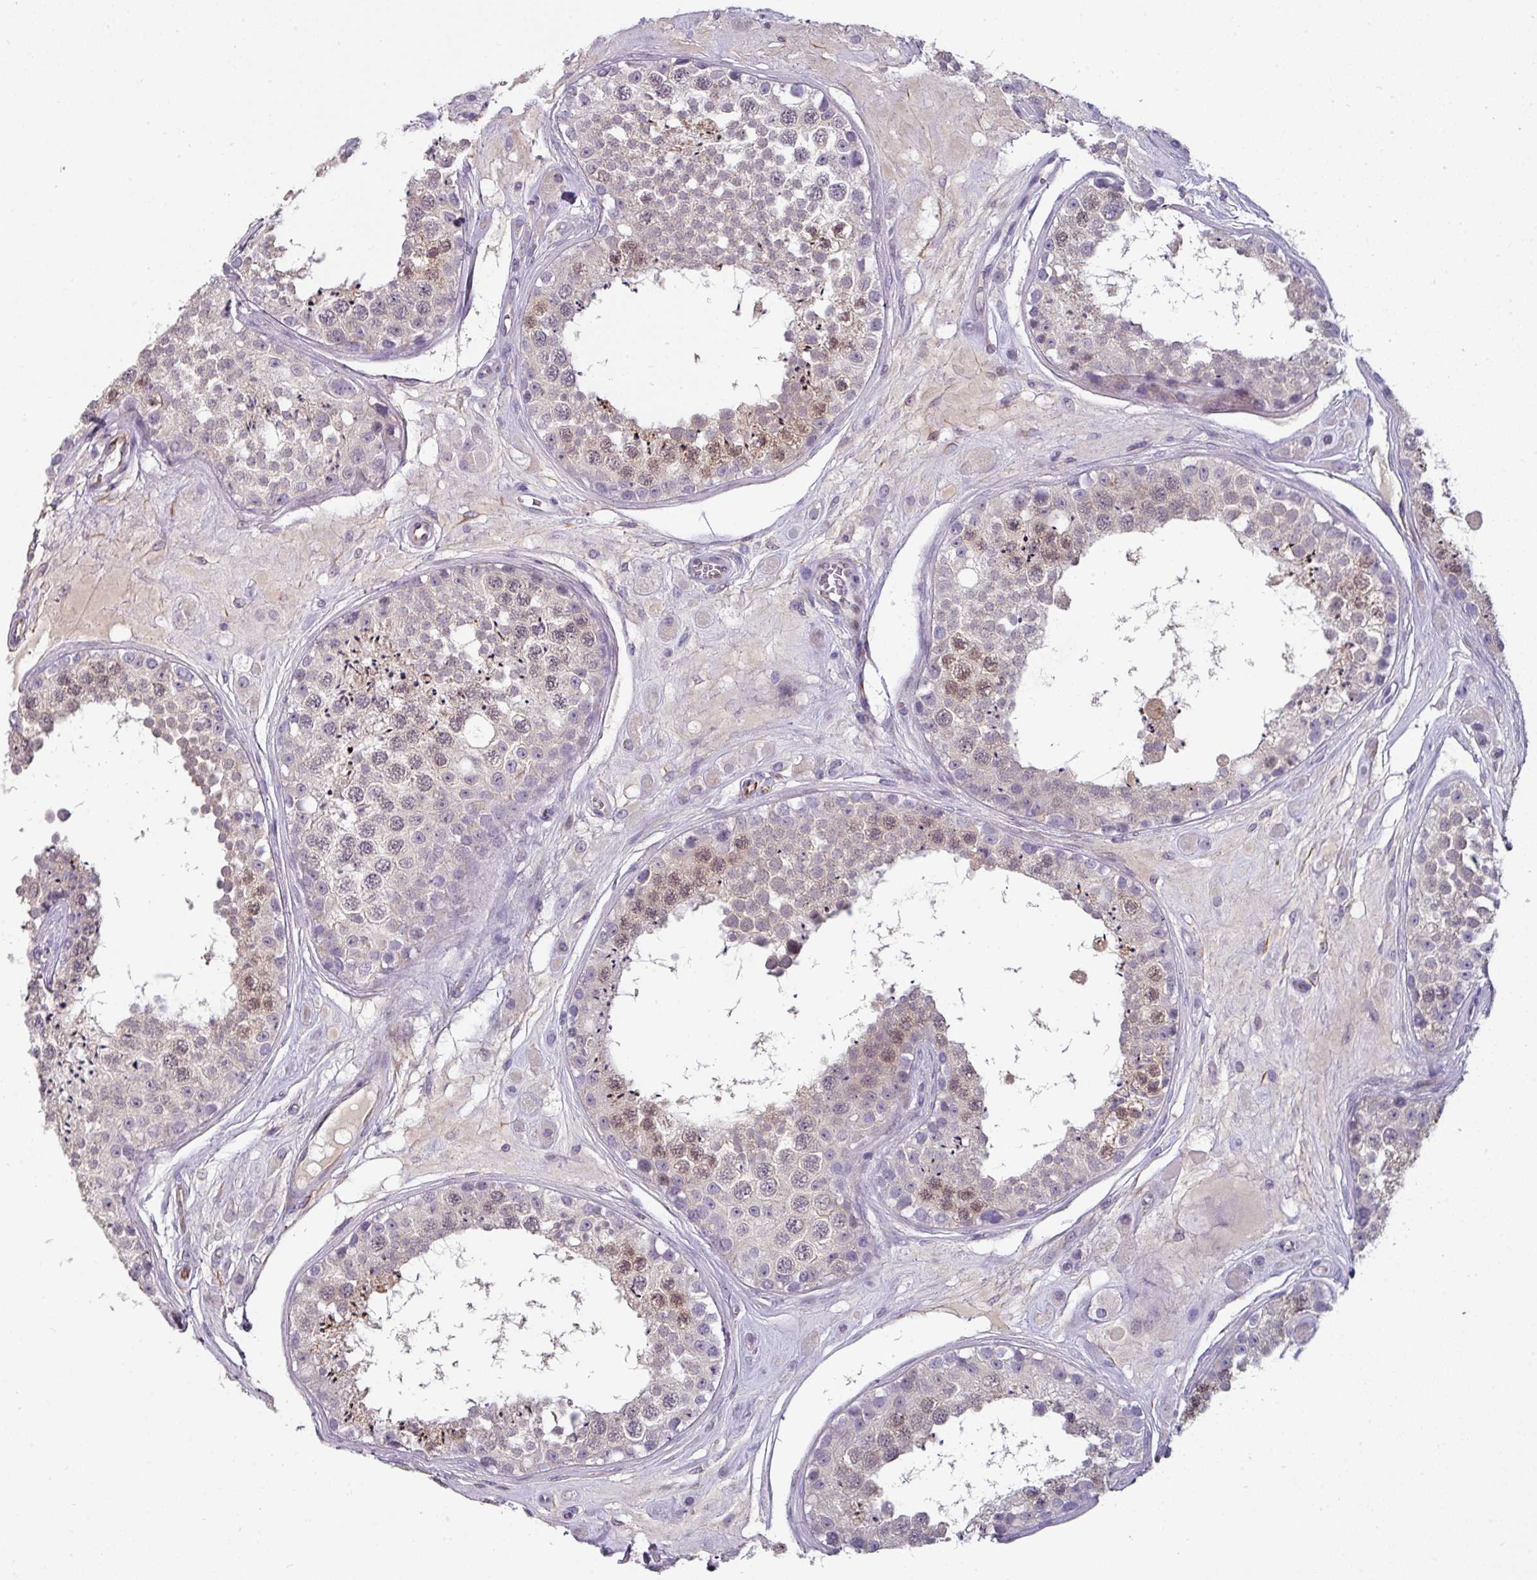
{"staining": {"intensity": "moderate", "quantity": "<25%", "location": "nuclear"}, "tissue": "testis", "cell_type": "Cells in seminiferous ducts", "image_type": "normal", "snomed": [{"axis": "morphology", "description": "Normal tissue, NOS"}, {"axis": "topography", "description": "Testis"}], "caption": "Immunohistochemistry photomicrograph of benign testis: human testis stained using IHC shows low levels of moderate protein expression localized specifically in the nuclear of cells in seminiferous ducts, appearing as a nuclear brown color.", "gene": "EYA3", "patient": {"sex": "male", "age": 25}}